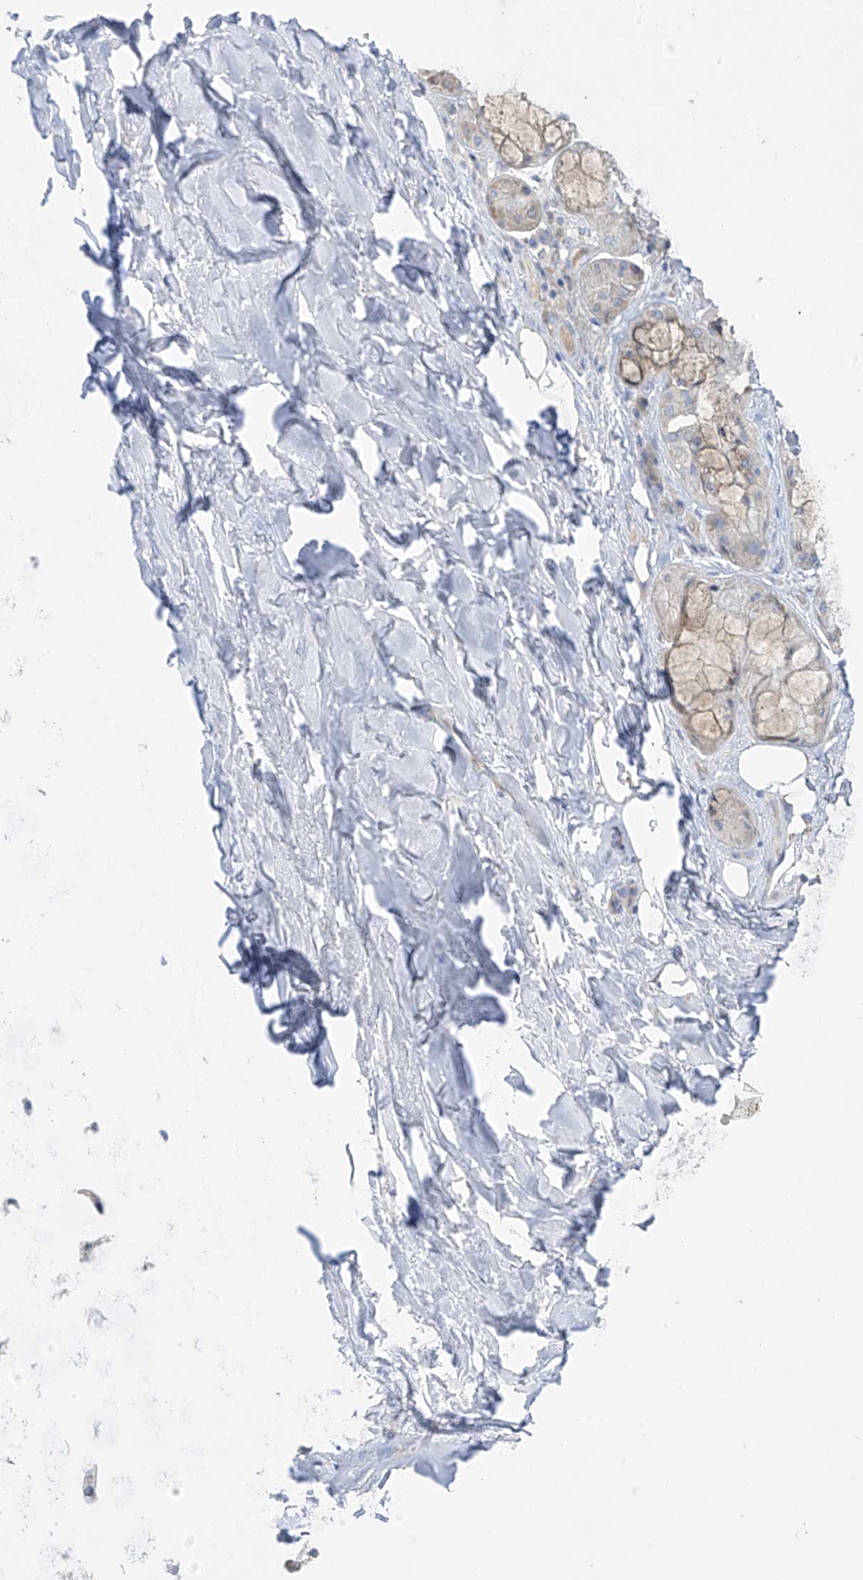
{"staining": {"intensity": "negative", "quantity": "none", "location": "none"}, "tissue": "adipose tissue", "cell_type": "Adipocytes", "image_type": "normal", "snomed": [{"axis": "morphology", "description": "Normal tissue, NOS"}, {"axis": "morphology", "description": "Squamous cell carcinoma, NOS"}, {"axis": "topography", "description": "Lymph node"}, {"axis": "topography", "description": "Bronchus"}, {"axis": "topography", "description": "Lung"}], "caption": "Adipocytes show no significant protein positivity in normal adipose tissue. (DAB (3,3'-diaminobenzidine) IHC, high magnification).", "gene": "PRSS12", "patient": {"sex": "male", "age": 66}}